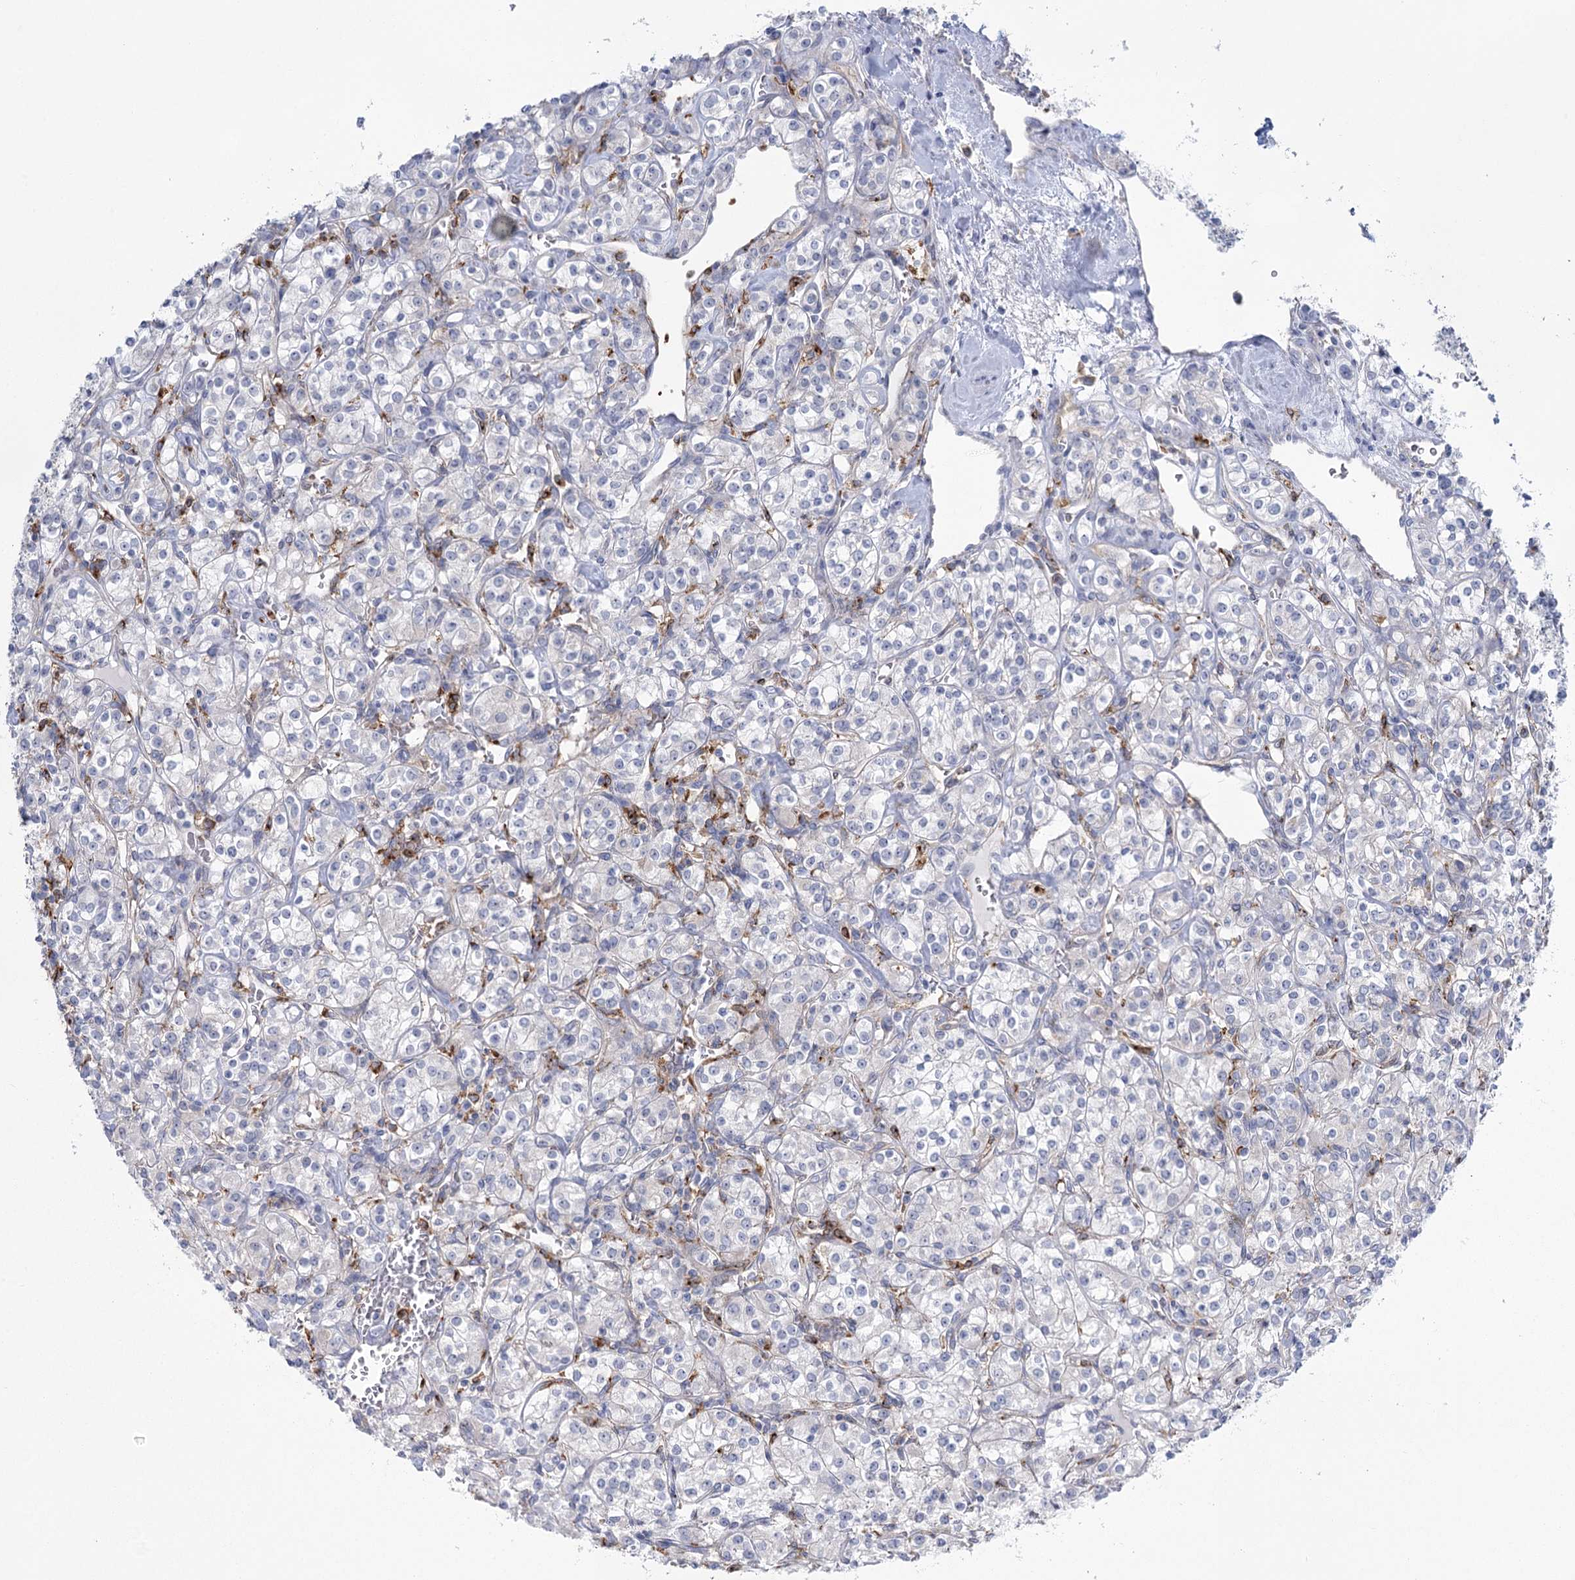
{"staining": {"intensity": "negative", "quantity": "none", "location": "none"}, "tissue": "renal cancer", "cell_type": "Tumor cells", "image_type": "cancer", "snomed": [{"axis": "morphology", "description": "Adenocarcinoma, NOS"}, {"axis": "topography", "description": "Kidney"}], "caption": "The histopathology image shows no staining of tumor cells in renal cancer. (Stains: DAB (3,3'-diaminobenzidine) immunohistochemistry with hematoxylin counter stain, Microscopy: brightfield microscopy at high magnification).", "gene": "CCDC88A", "patient": {"sex": "male", "age": 77}}